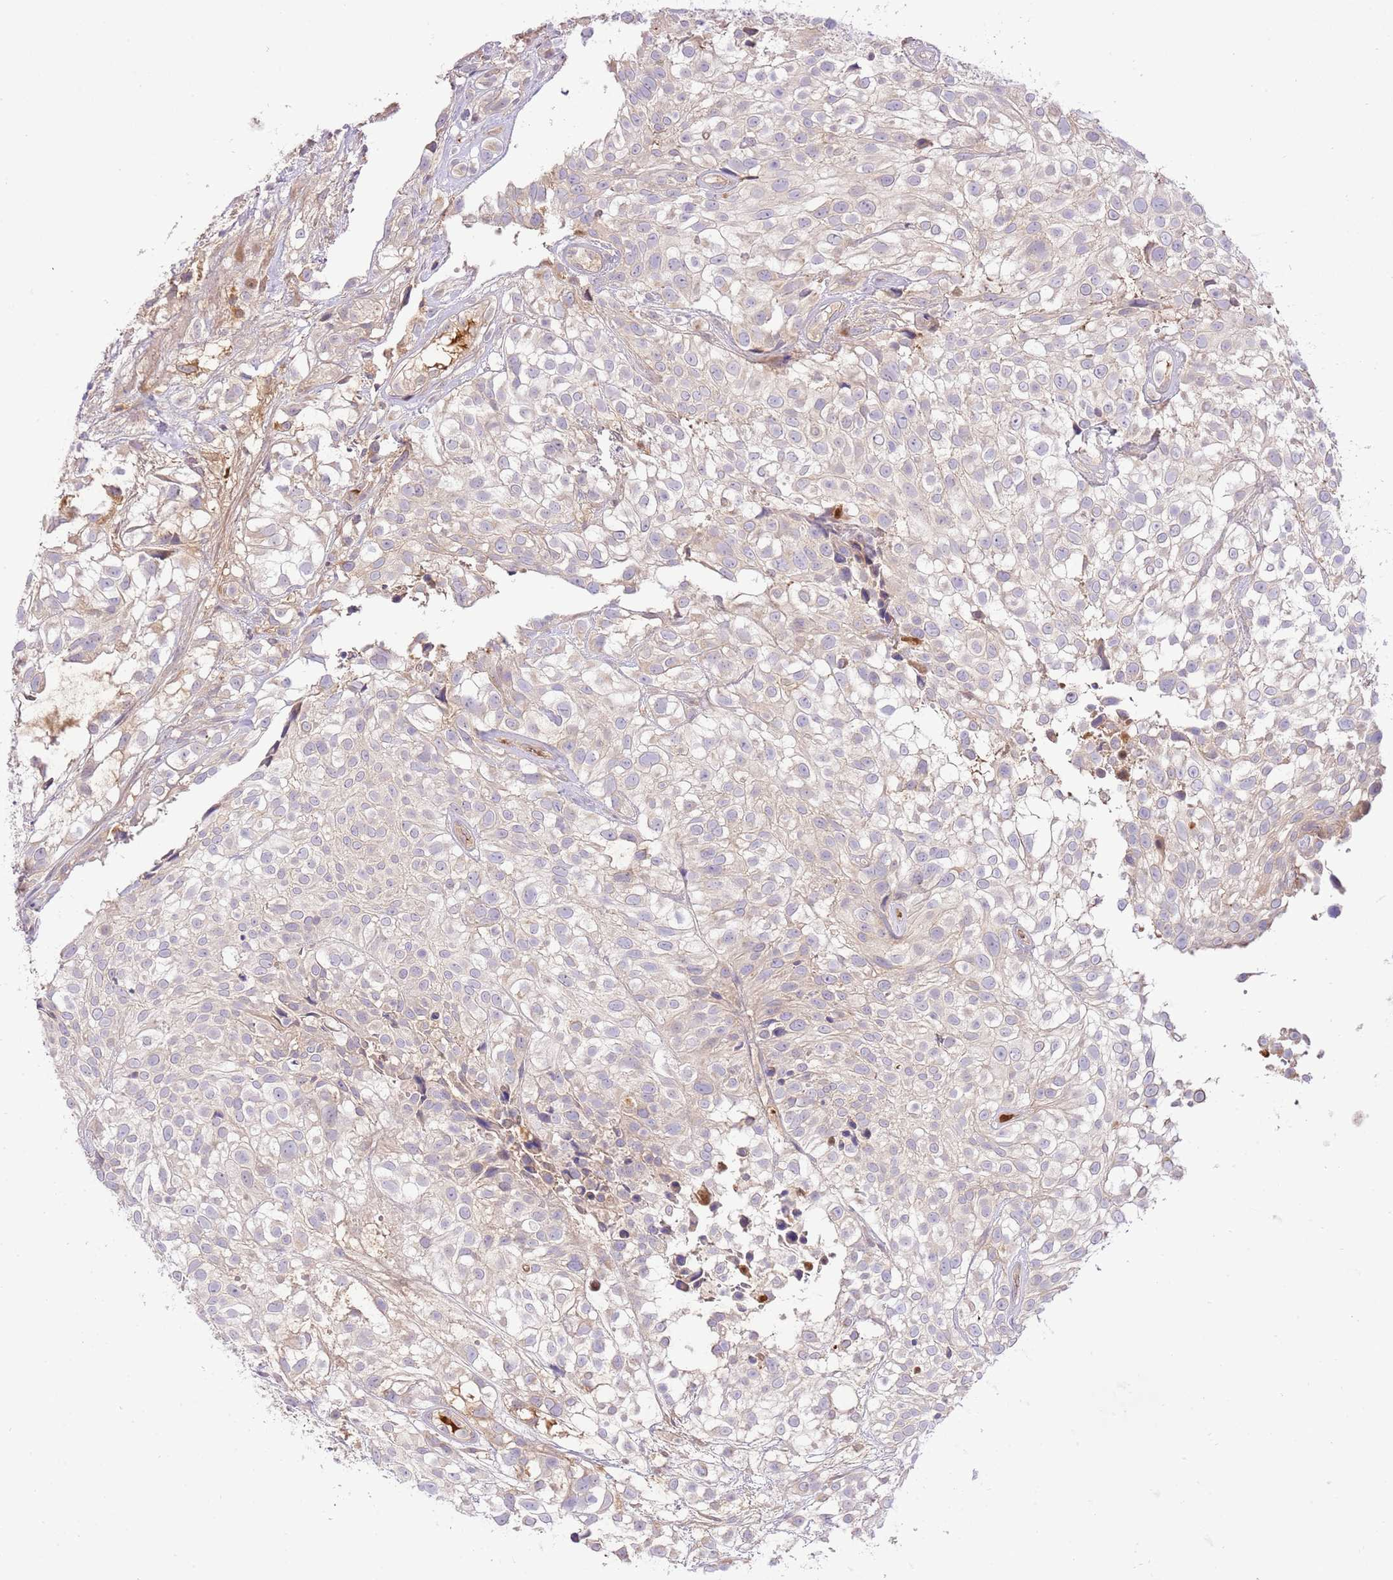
{"staining": {"intensity": "negative", "quantity": "none", "location": "none"}, "tissue": "urothelial cancer", "cell_type": "Tumor cells", "image_type": "cancer", "snomed": [{"axis": "morphology", "description": "Urothelial carcinoma, High grade"}, {"axis": "topography", "description": "Urinary bladder"}], "caption": "Immunohistochemistry (IHC) of urothelial carcinoma (high-grade) exhibits no staining in tumor cells.", "gene": "C8G", "patient": {"sex": "male", "age": 56}}